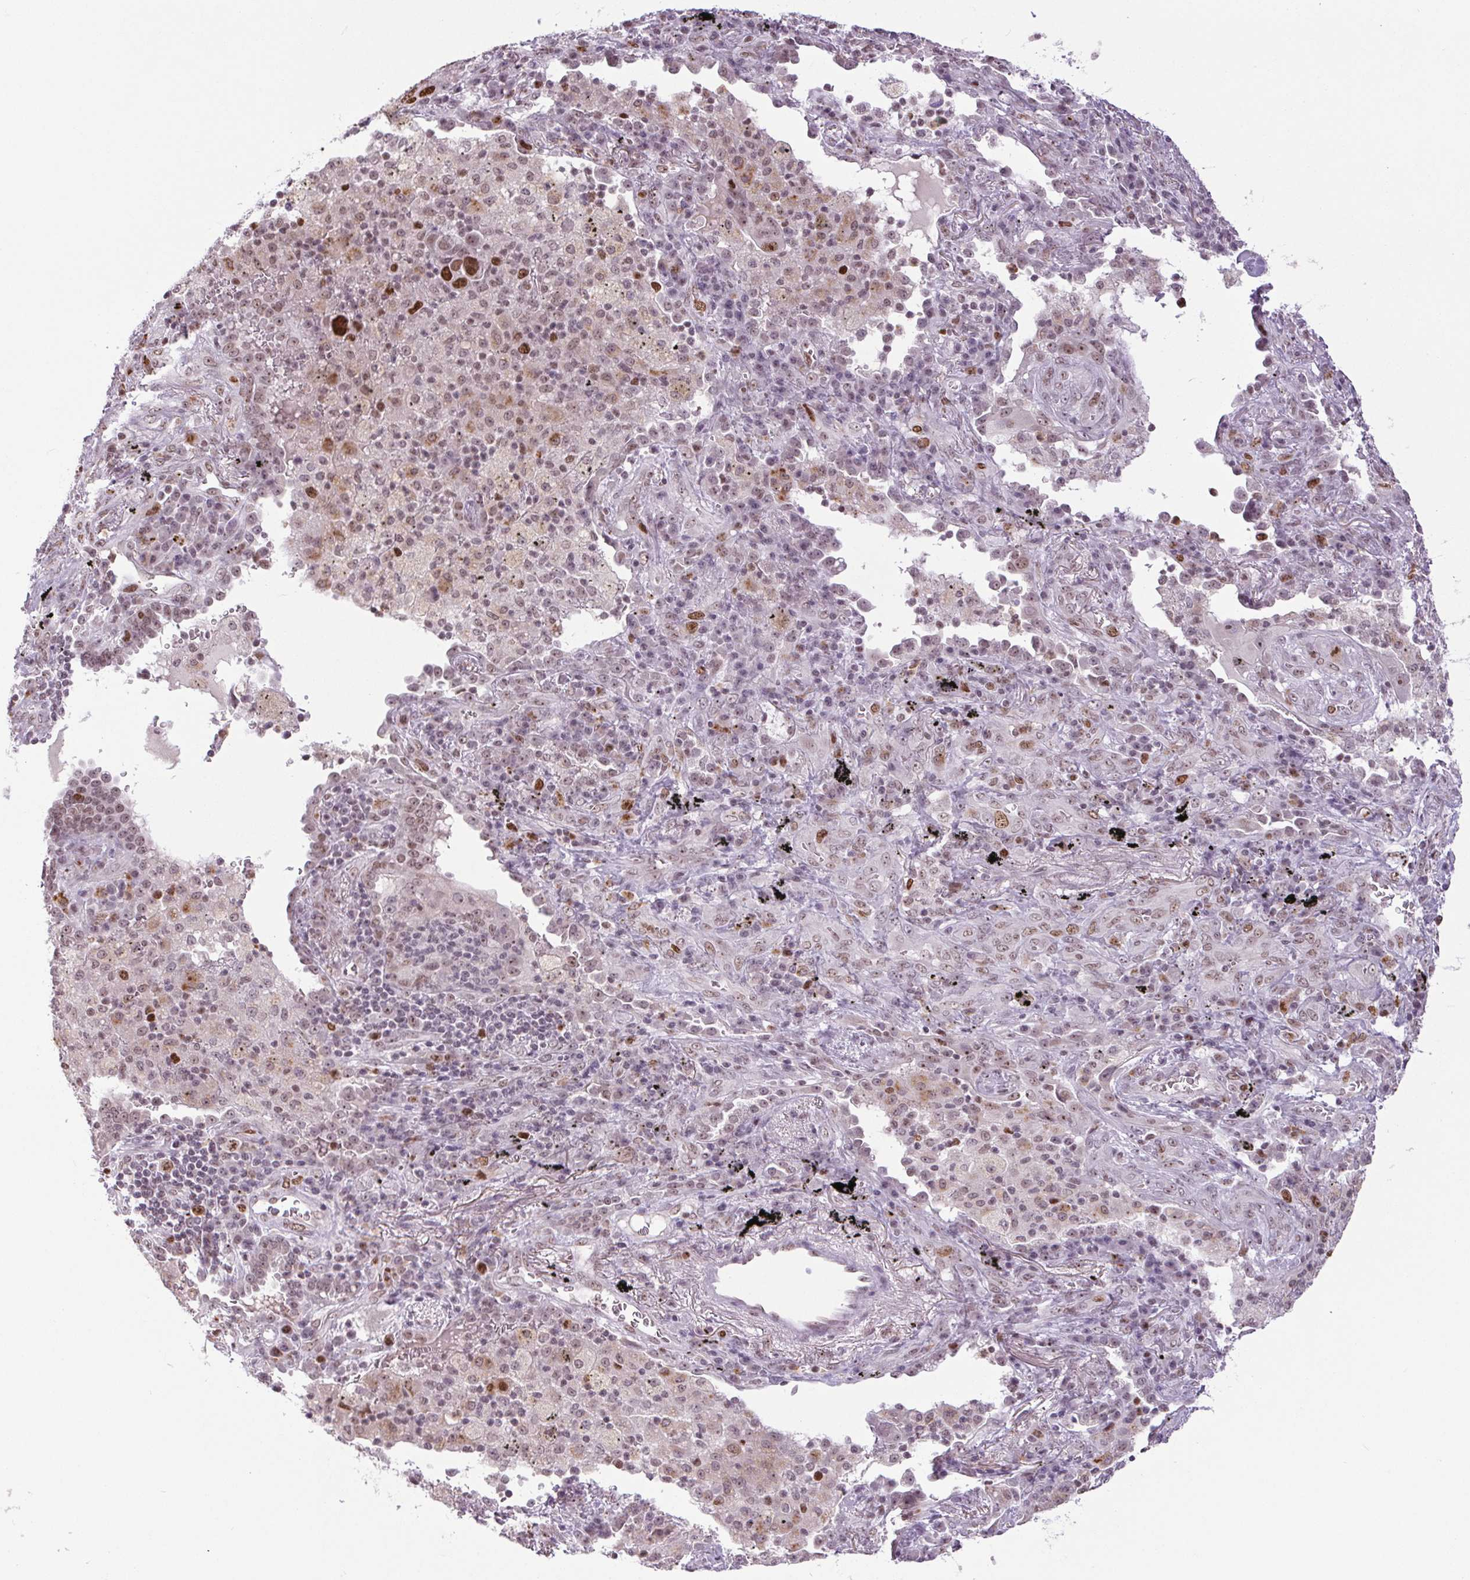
{"staining": {"intensity": "strong", "quantity": "<25%", "location": "nuclear"}, "tissue": "lung cancer", "cell_type": "Tumor cells", "image_type": "cancer", "snomed": [{"axis": "morphology", "description": "Adenocarcinoma, NOS"}, {"axis": "morphology", "description": "Adenocarcinoma, metastatic, NOS"}, {"axis": "topography", "description": "Lymph node"}, {"axis": "topography", "description": "Lung"}], "caption": "The immunohistochemical stain highlights strong nuclear positivity in tumor cells of metastatic adenocarcinoma (lung) tissue. (DAB = brown stain, brightfield microscopy at high magnification).", "gene": "SMIM6", "patient": {"sex": "female", "age": 65}}